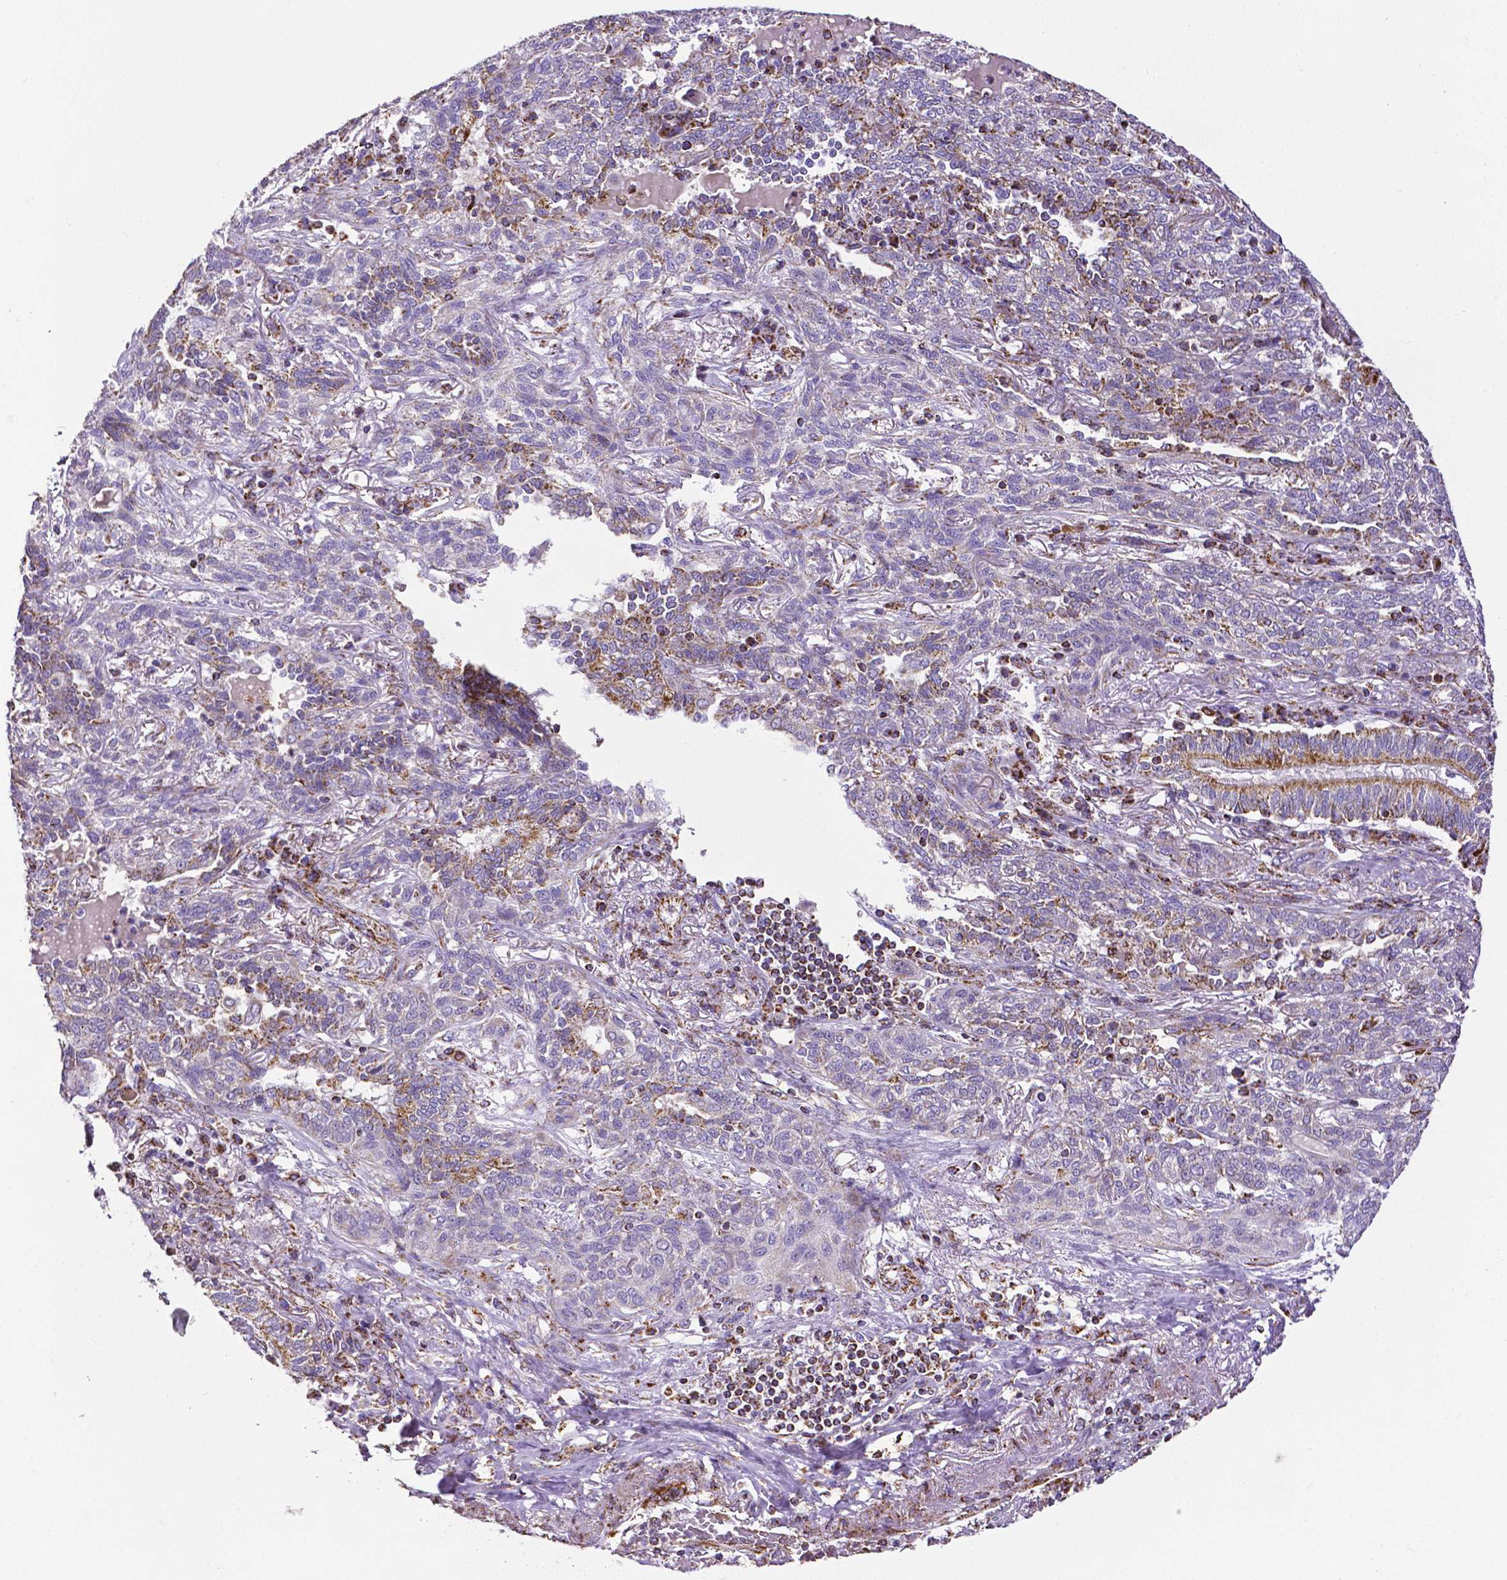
{"staining": {"intensity": "moderate", "quantity": "<25%", "location": "cytoplasmic/membranous"}, "tissue": "lung cancer", "cell_type": "Tumor cells", "image_type": "cancer", "snomed": [{"axis": "morphology", "description": "Squamous cell carcinoma, NOS"}, {"axis": "topography", "description": "Lung"}], "caption": "A brown stain highlights moderate cytoplasmic/membranous staining of a protein in human lung cancer (squamous cell carcinoma) tumor cells.", "gene": "MACC1", "patient": {"sex": "female", "age": 70}}